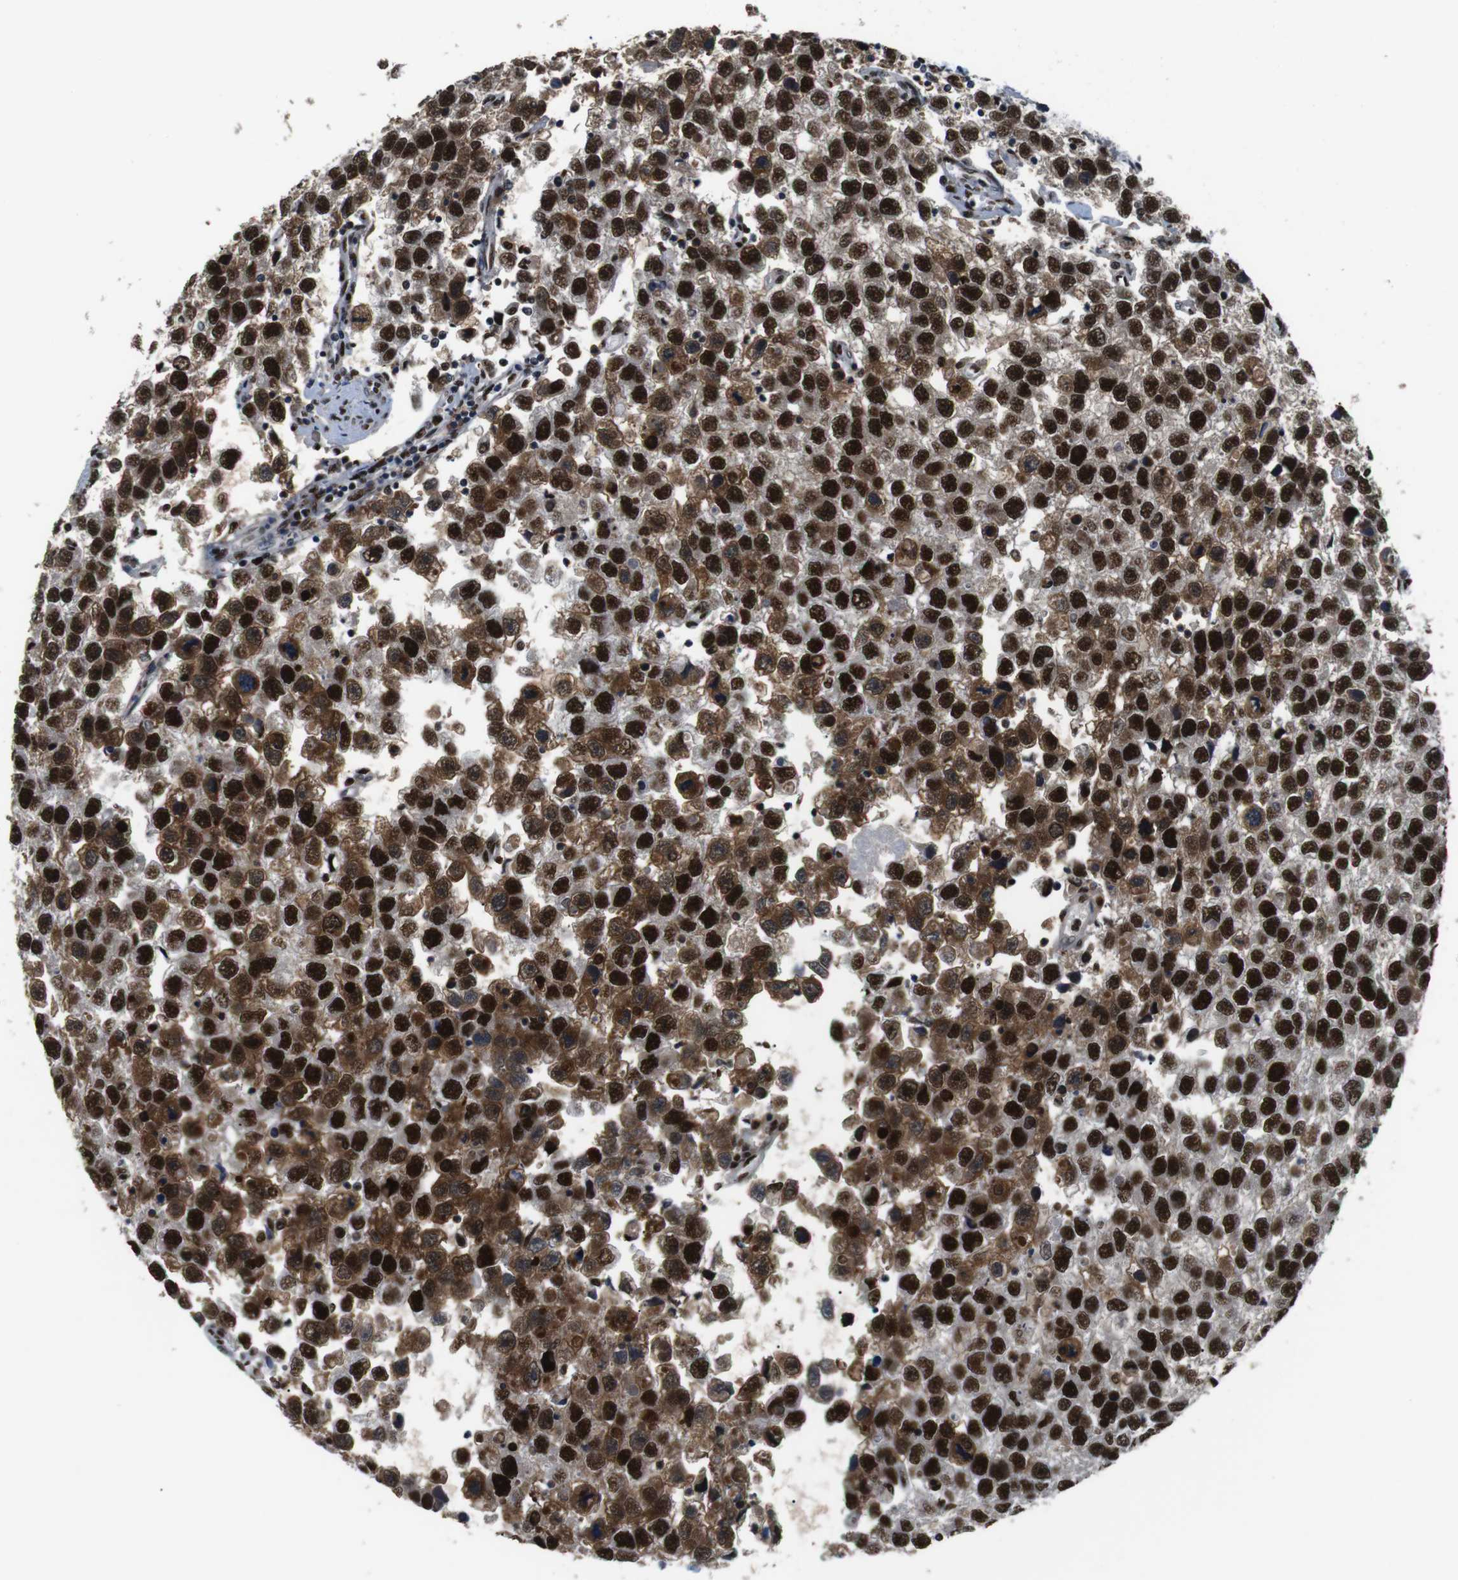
{"staining": {"intensity": "strong", "quantity": ">75%", "location": "cytoplasmic/membranous,nuclear"}, "tissue": "testis cancer", "cell_type": "Tumor cells", "image_type": "cancer", "snomed": [{"axis": "morphology", "description": "Seminoma, NOS"}, {"axis": "topography", "description": "Testis"}], "caption": "Tumor cells demonstrate high levels of strong cytoplasmic/membranous and nuclear expression in about >75% of cells in seminoma (testis). (Brightfield microscopy of DAB IHC at high magnification).", "gene": "PSME3", "patient": {"sex": "male", "age": 33}}